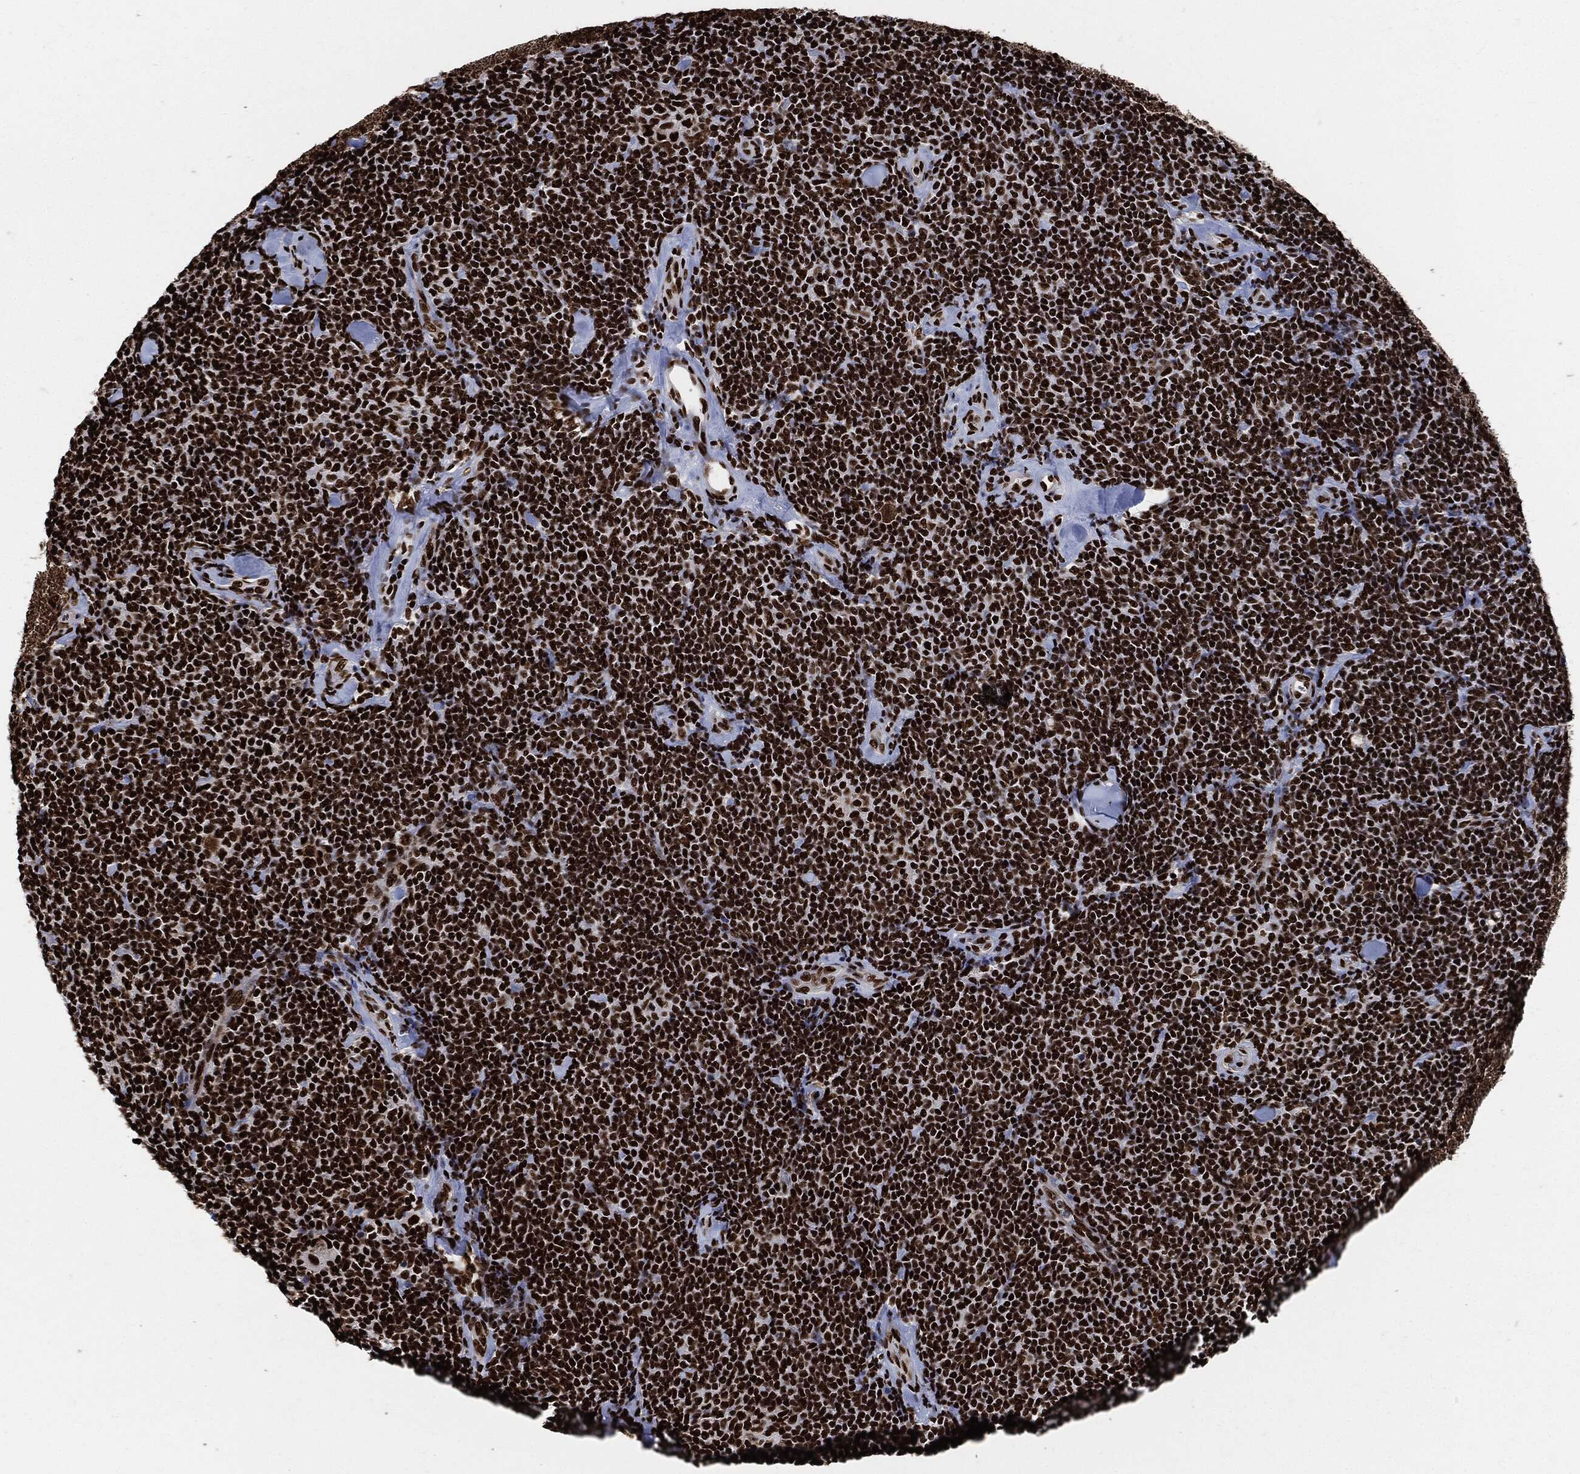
{"staining": {"intensity": "strong", "quantity": ">75%", "location": "nuclear"}, "tissue": "lymphoma", "cell_type": "Tumor cells", "image_type": "cancer", "snomed": [{"axis": "morphology", "description": "Malignant lymphoma, non-Hodgkin's type, Low grade"}, {"axis": "topography", "description": "Lymph node"}], "caption": "Low-grade malignant lymphoma, non-Hodgkin's type tissue reveals strong nuclear positivity in about >75% of tumor cells", "gene": "RECQL", "patient": {"sex": "female", "age": 56}}